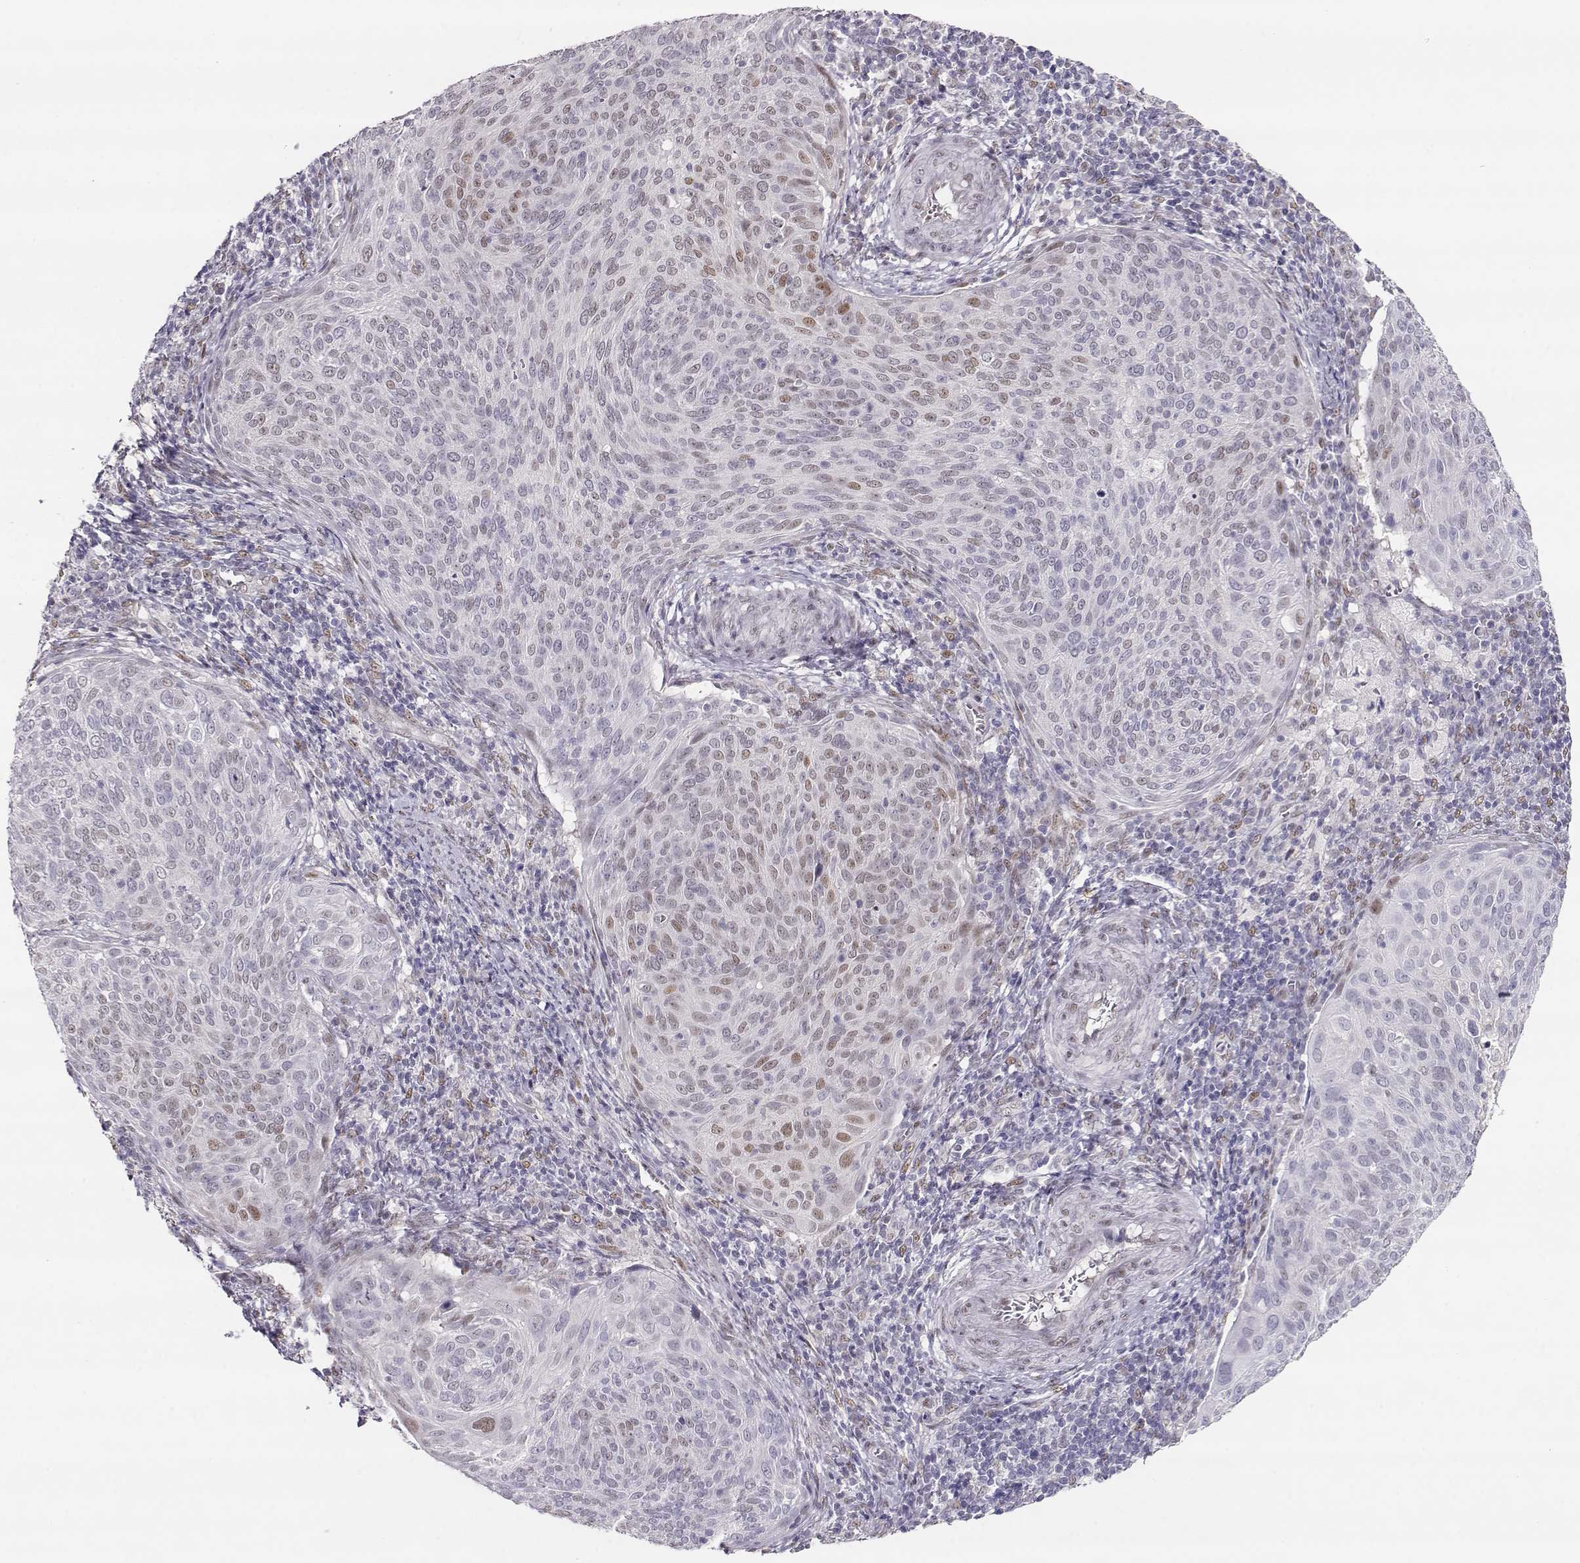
{"staining": {"intensity": "weak", "quantity": "25%-75%", "location": "nuclear"}, "tissue": "cervical cancer", "cell_type": "Tumor cells", "image_type": "cancer", "snomed": [{"axis": "morphology", "description": "Squamous cell carcinoma, NOS"}, {"axis": "topography", "description": "Cervix"}], "caption": "Immunohistochemistry (IHC) staining of cervical cancer, which shows low levels of weak nuclear positivity in approximately 25%-75% of tumor cells indicating weak nuclear protein staining. The staining was performed using DAB (brown) for protein detection and nuclei were counterstained in hematoxylin (blue).", "gene": "POLI", "patient": {"sex": "female", "age": 39}}